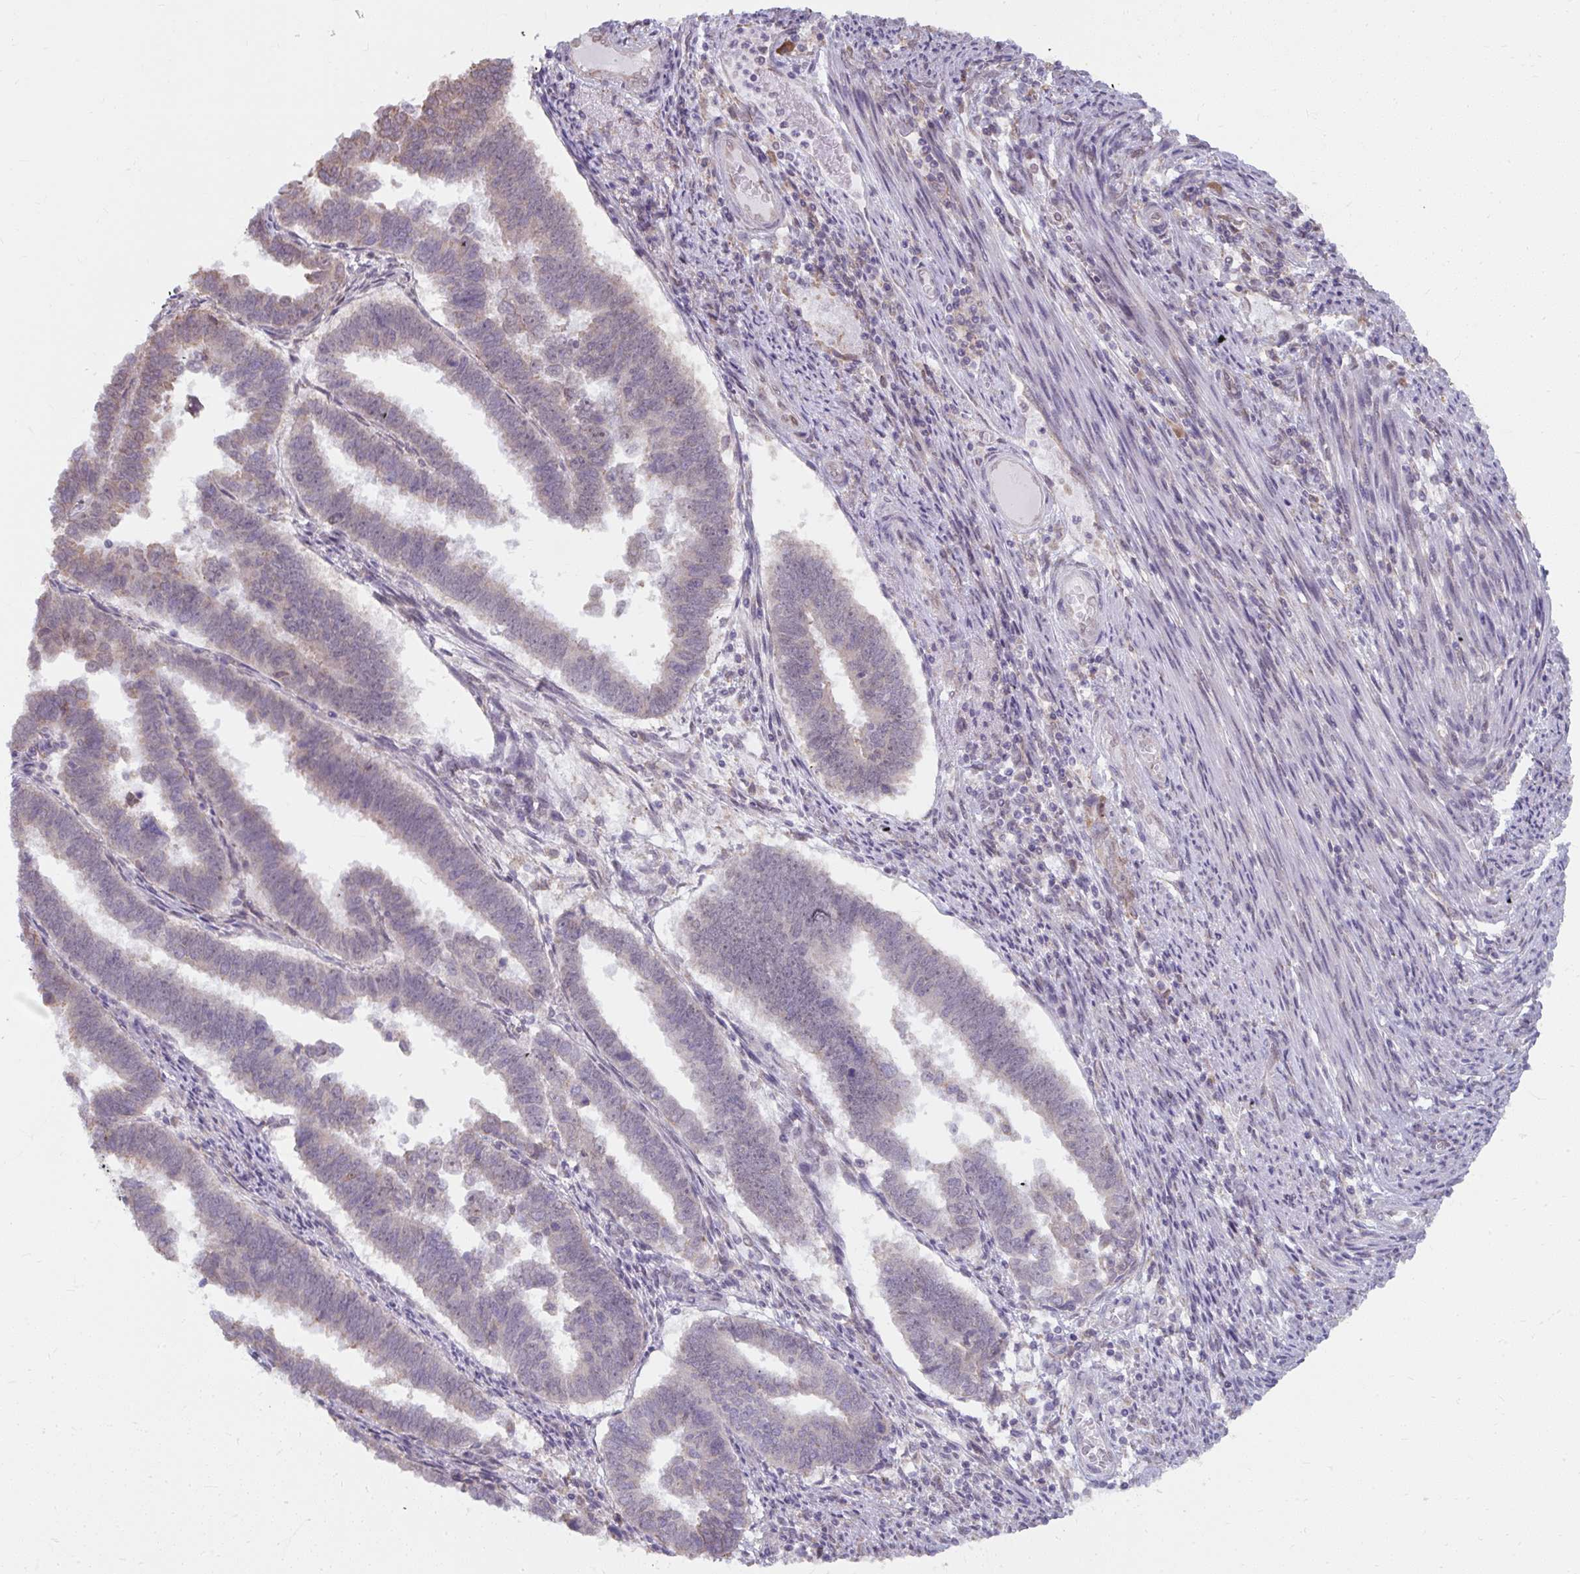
{"staining": {"intensity": "weak", "quantity": "<25%", "location": "cytoplasmic/membranous"}, "tissue": "endometrial cancer", "cell_type": "Tumor cells", "image_type": "cancer", "snomed": [{"axis": "morphology", "description": "Adenocarcinoma, NOS"}, {"axis": "topography", "description": "Endometrium"}], "caption": "Tumor cells show no significant protein positivity in endometrial cancer (adenocarcinoma). (DAB immunohistochemistry (IHC) visualized using brightfield microscopy, high magnification).", "gene": "NMNAT1", "patient": {"sex": "female", "age": 75}}